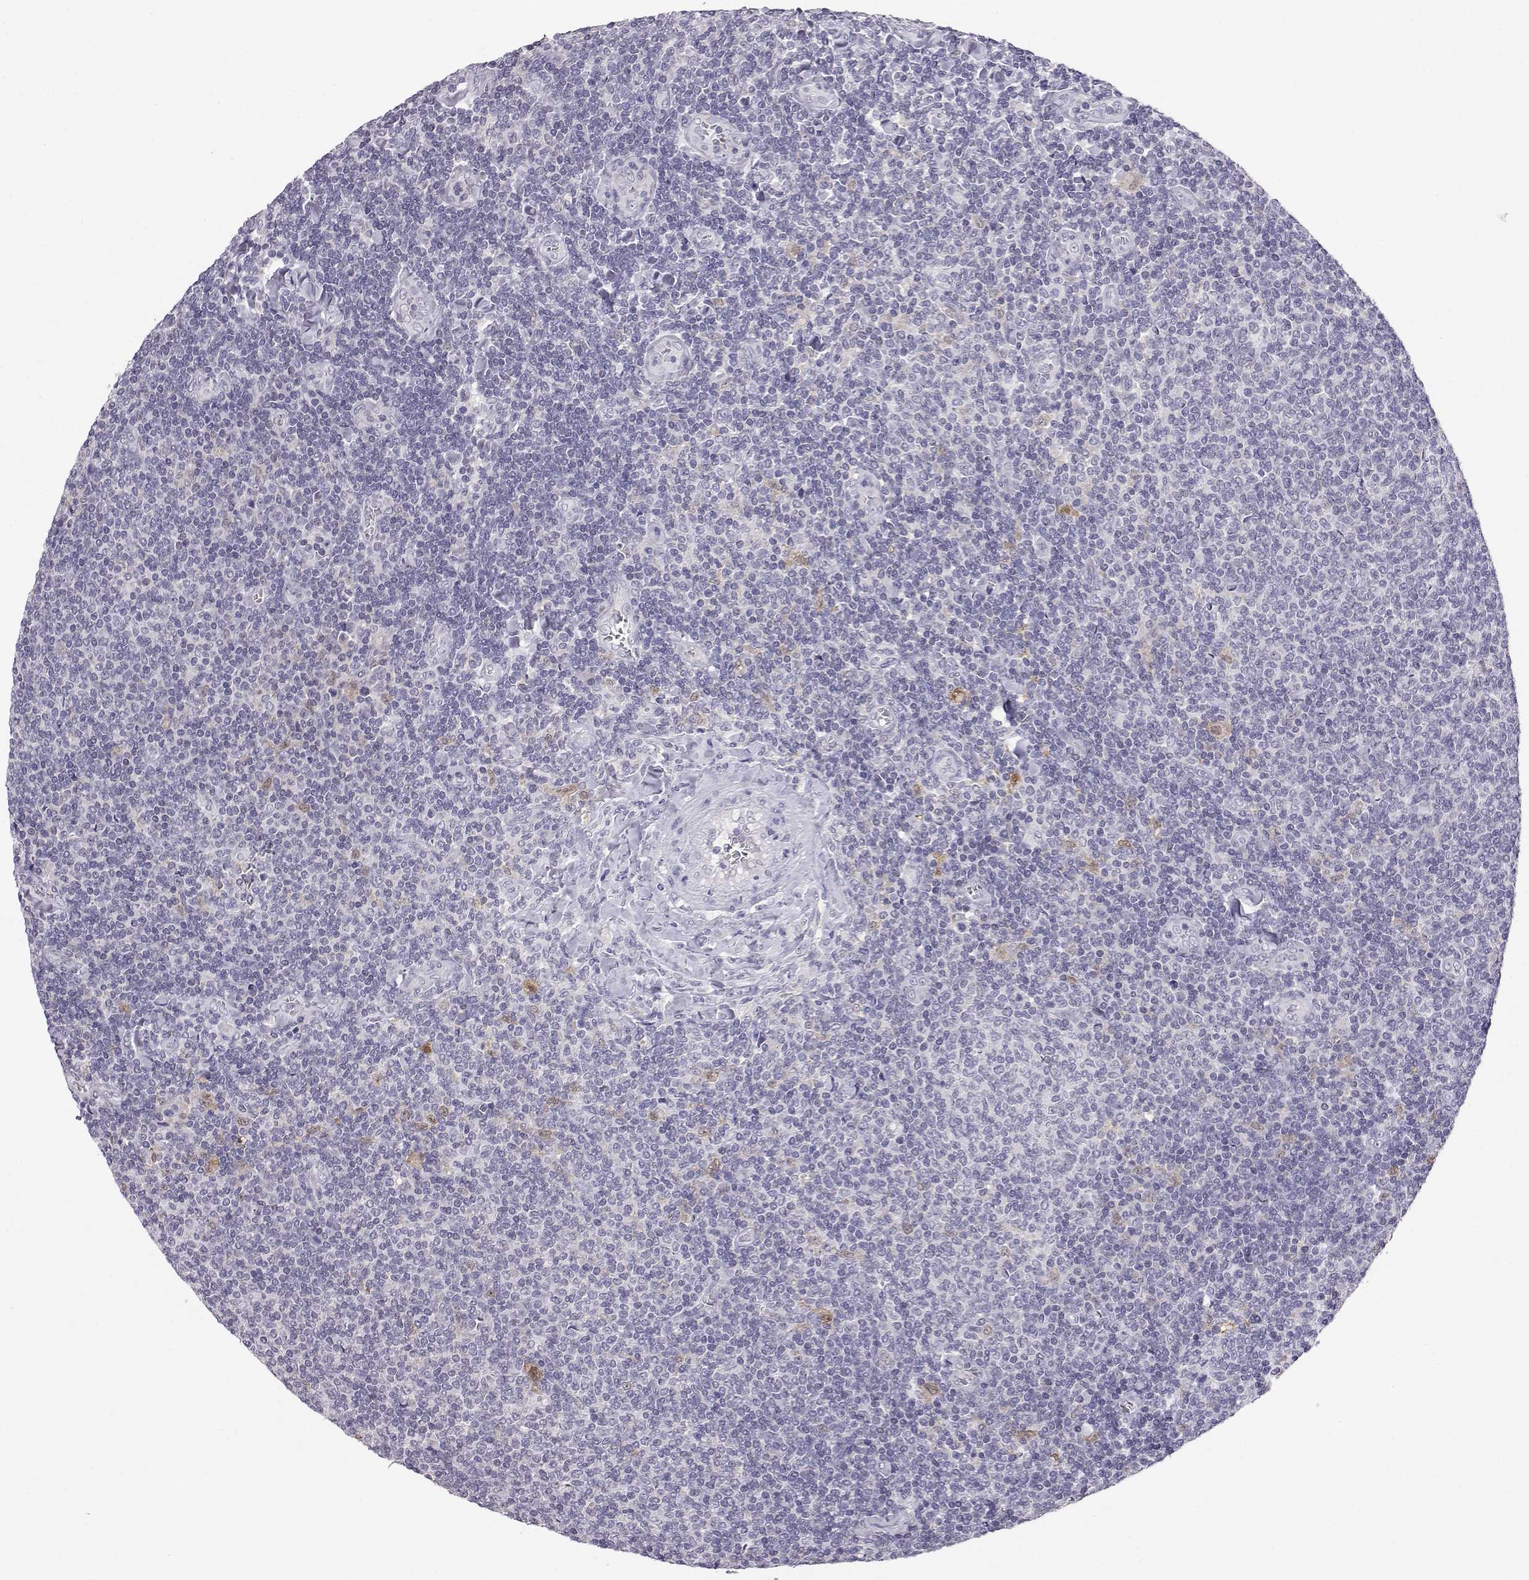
{"staining": {"intensity": "weak", "quantity": "<25%", "location": "cytoplasmic/membranous"}, "tissue": "lymphoma", "cell_type": "Tumor cells", "image_type": "cancer", "snomed": [{"axis": "morphology", "description": "Malignant lymphoma, non-Hodgkin's type, Low grade"}, {"axis": "topography", "description": "Lymph node"}], "caption": "There is no significant positivity in tumor cells of low-grade malignant lymphoma, non-Hodgkin's type.", "gene": "AKR1B1", "patient": {"sex": "male", "age": 52}}